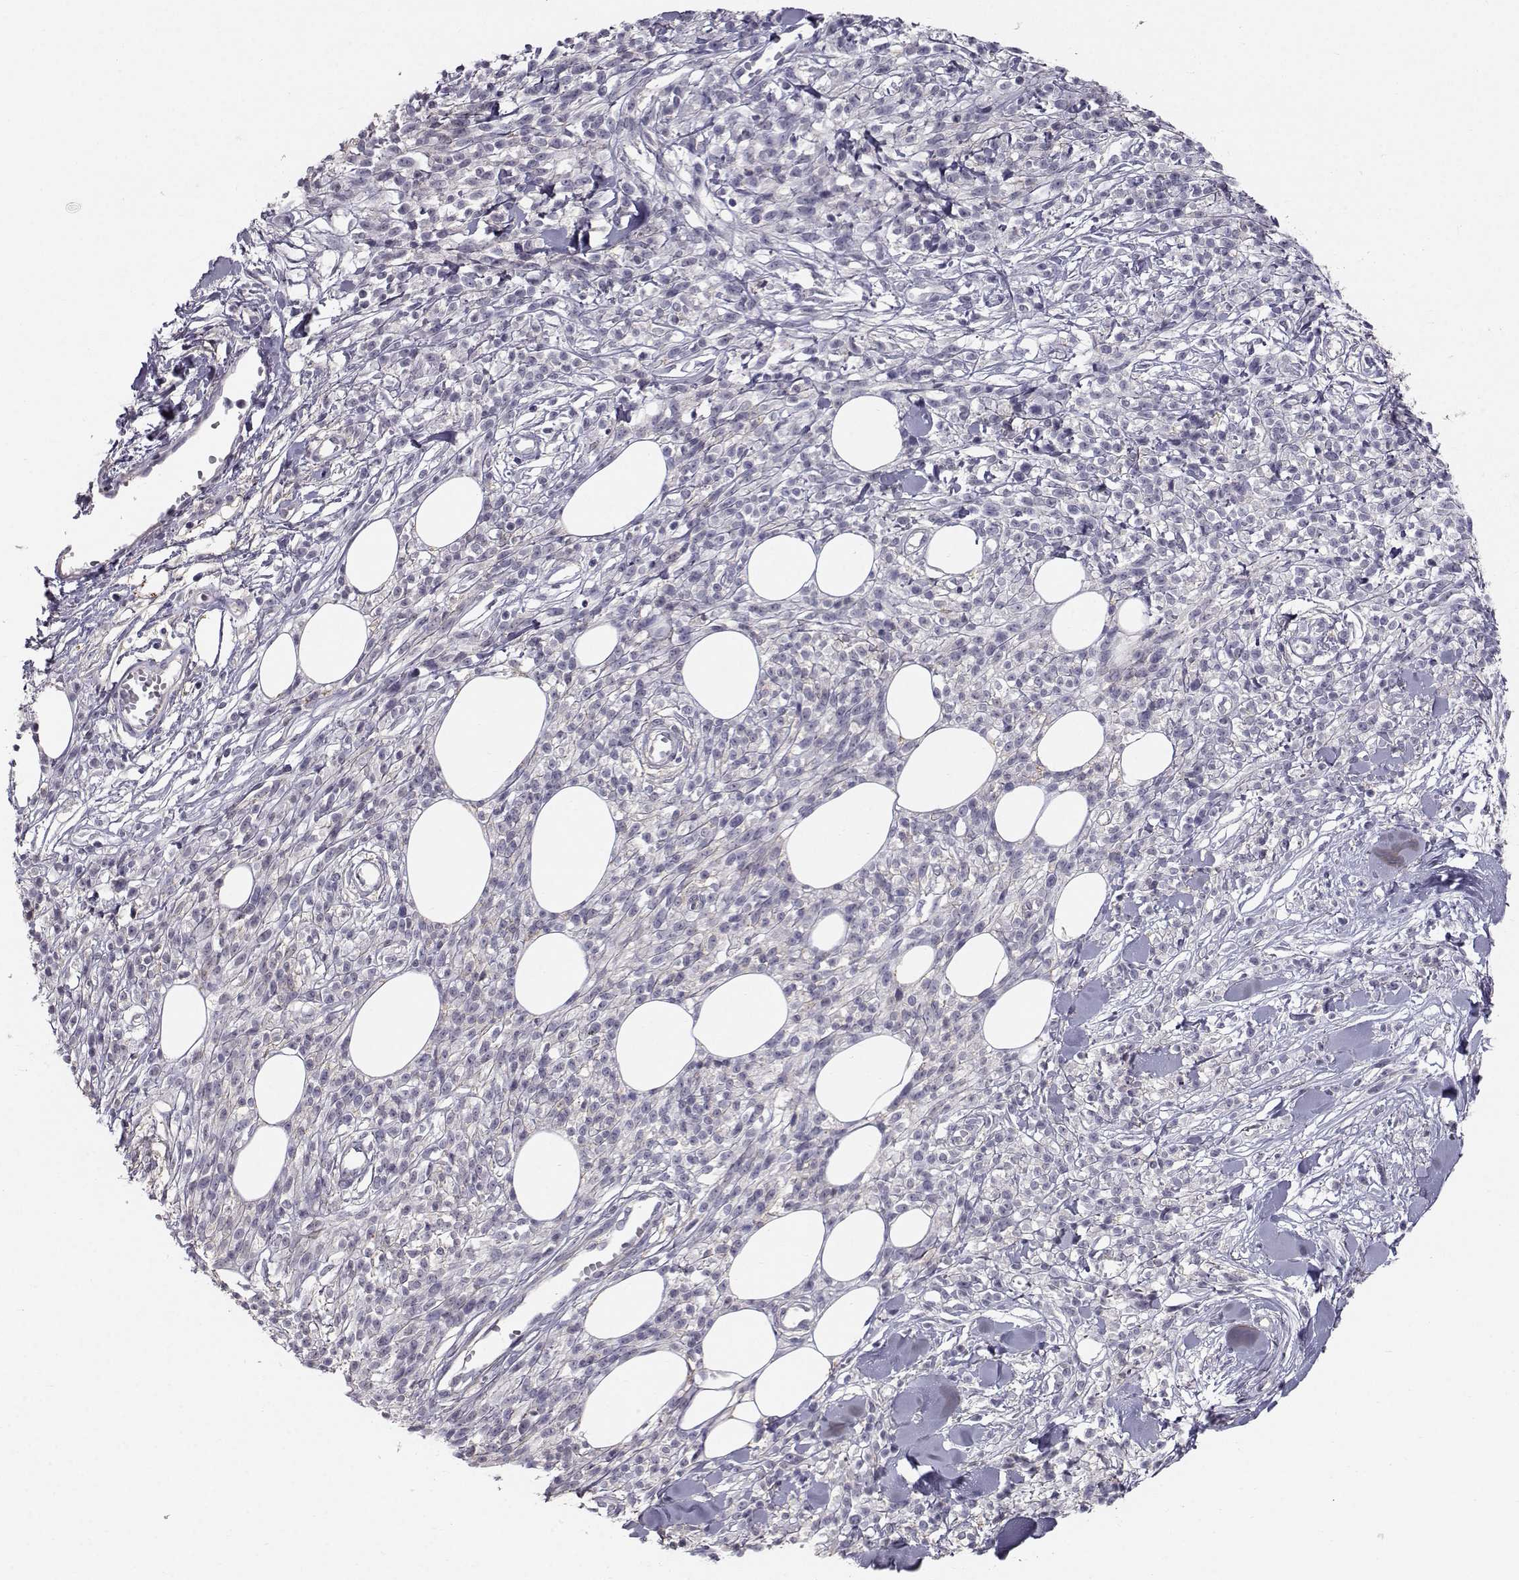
{"staining": {"intensity": "negative", "quantity": "none", "location": "none"}, "tissue": "melanoma", "cell_type": "Tumor cells", "image_type": "cancer", "snomed": [{"axis": "morphology", "description": "Malignant melanoma, NOS"}, {"axis": "topography", "description": "Skin"}, {"axis": "topography", "description": "Skin of trunk"}], "caption": "Tumor cells are negative for protein expression in human melanoma. The staining was performed using DAB to visualize the protein expression in brown, while the nuclei were stained in blue with hematoxylin (Magnification: 20x).", "gene": "SPDYE4", "patient": {"sex": "male", "age": 74}}